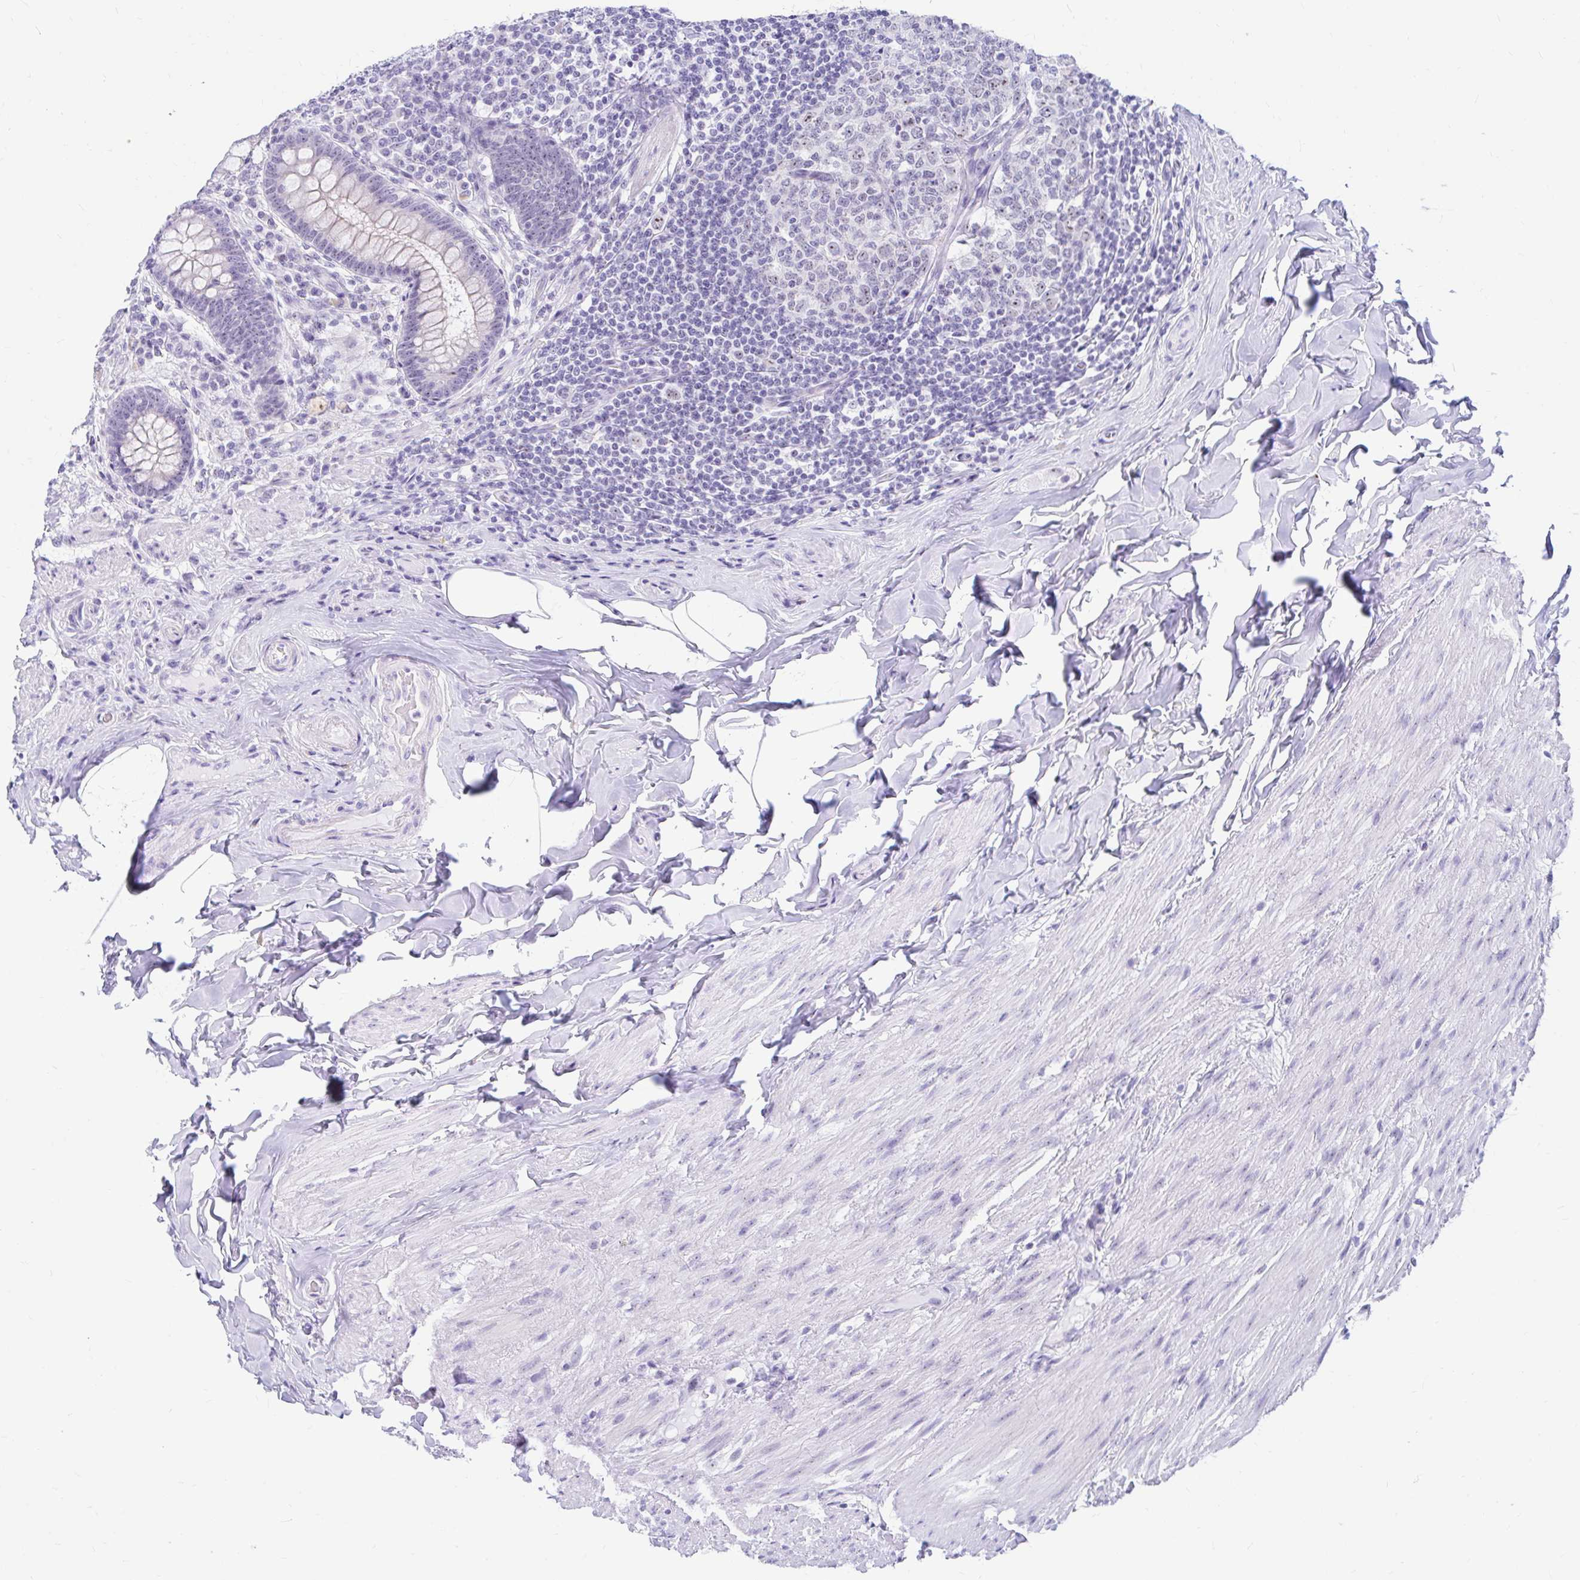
{"staining": {"intensity": "weak", "quantity": "25%-75%", "location": "nuclear"}, "tissue": "appendix", "cell_type": "Glandular cells", "image_type": "normal", "snomed": [{"axis": "morphology", "description": "Normal tissue, NOS"}, {"axis": "topography", "description": "Appendix"}], "caption": "Immunohistochemical staining of benign appendix displays low levels of weak nuclear staining in about 25%-75% of glandular cells.", "gene": "FTSJ3", "patient": {"sex": "male", "age": 71}}